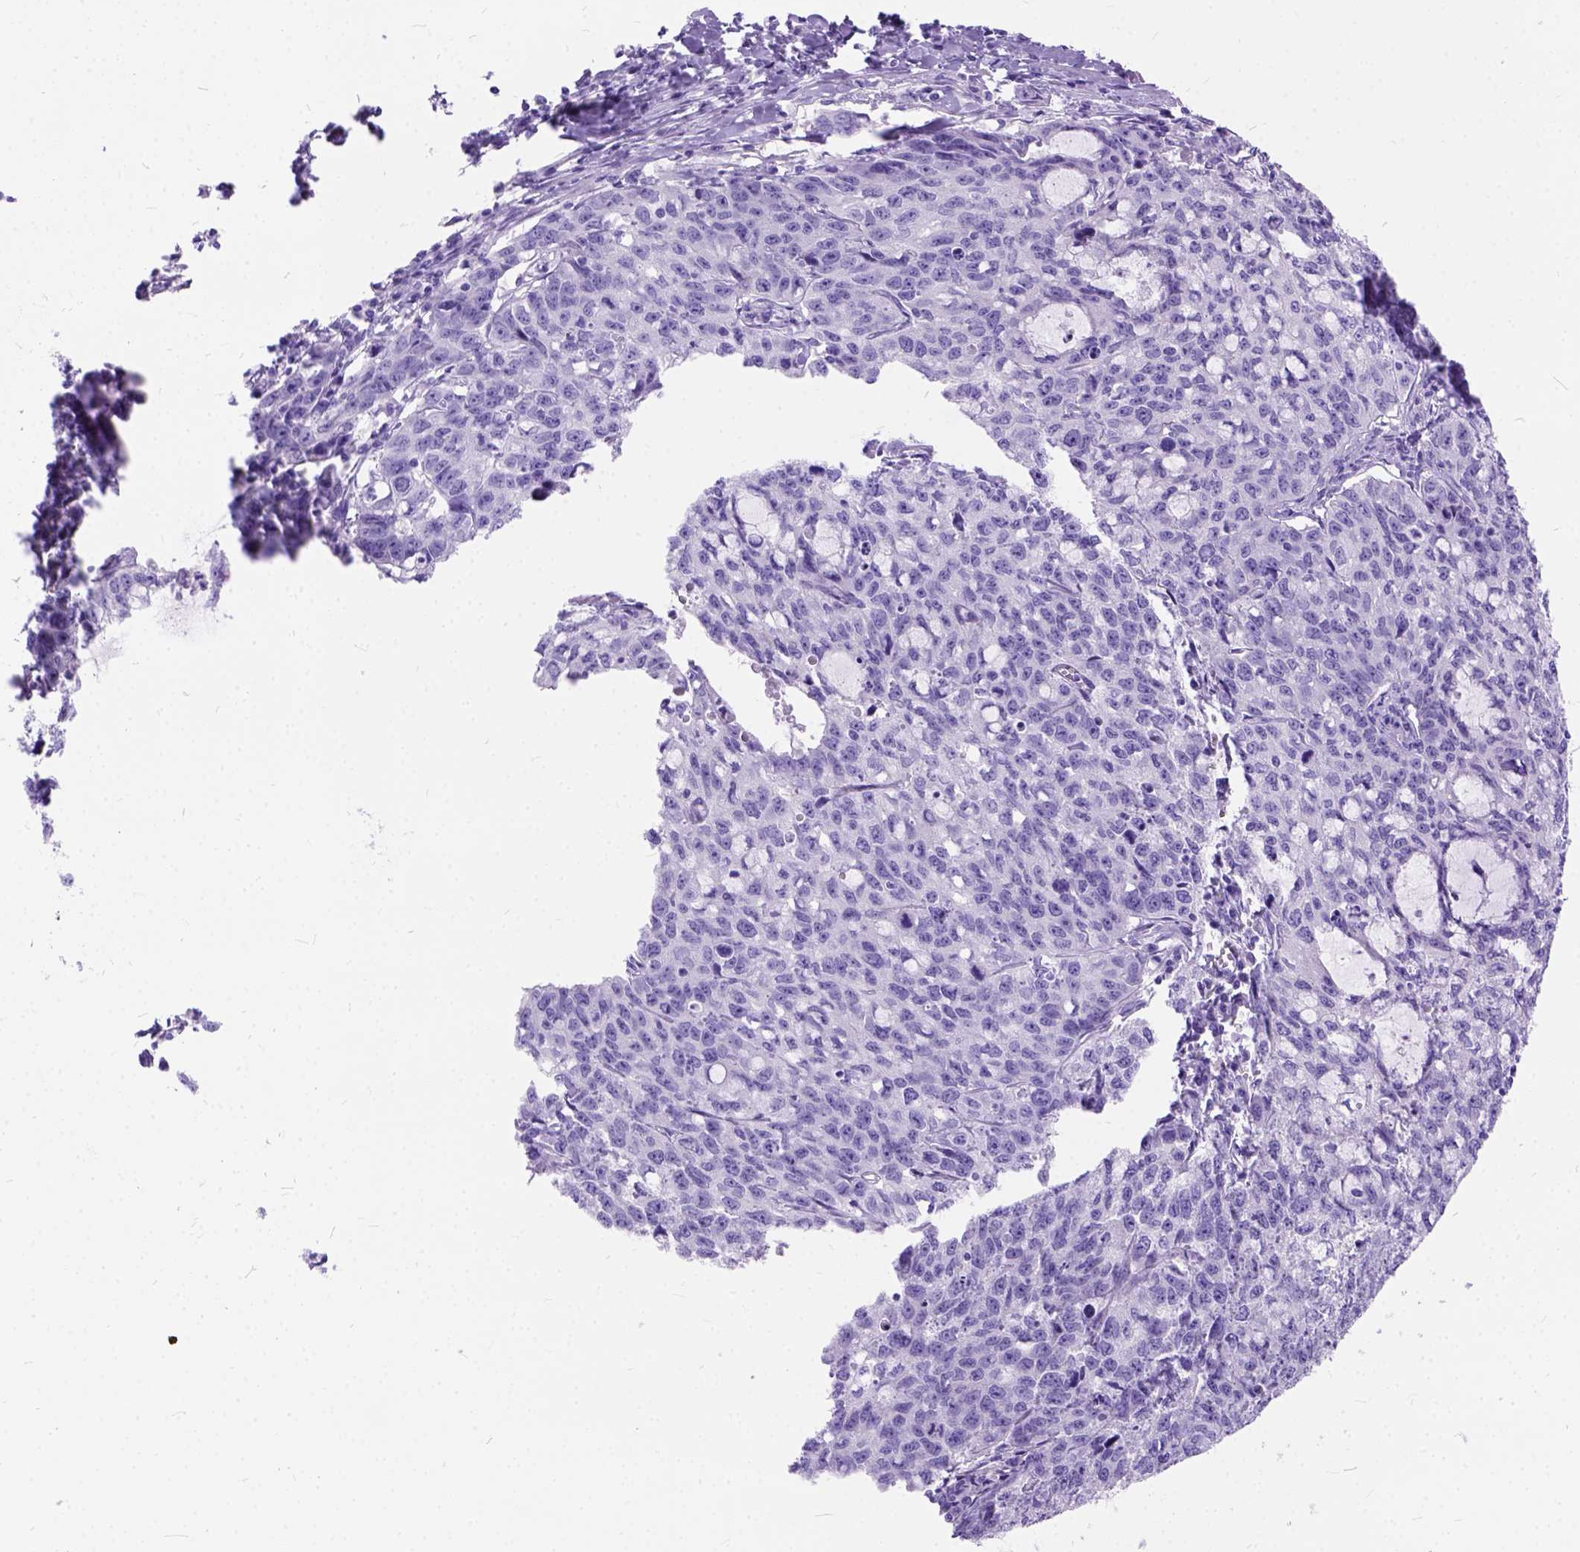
{"staining": {"intensity": "negative", "quantity": "none", "location": "none"}, "tissue": "cervical cancer", "cell_type": "Tumor cells", "image_type": "cancer", "snomed": [{"axis": "morphology", "description": "Squamous cell carcinoma, NOS"}, {"axis": "topography", "description": "Cervix"}], "caption": "Immunohistochemistry micrograph of neoplastic tissue: cervical cancer stained with DAB (3,3'-diaminobenzidine) shows no significant protein staining in tumor cells.", "gene": "C1QTNF3", "patient": {"sex": "female", "age": 28}}